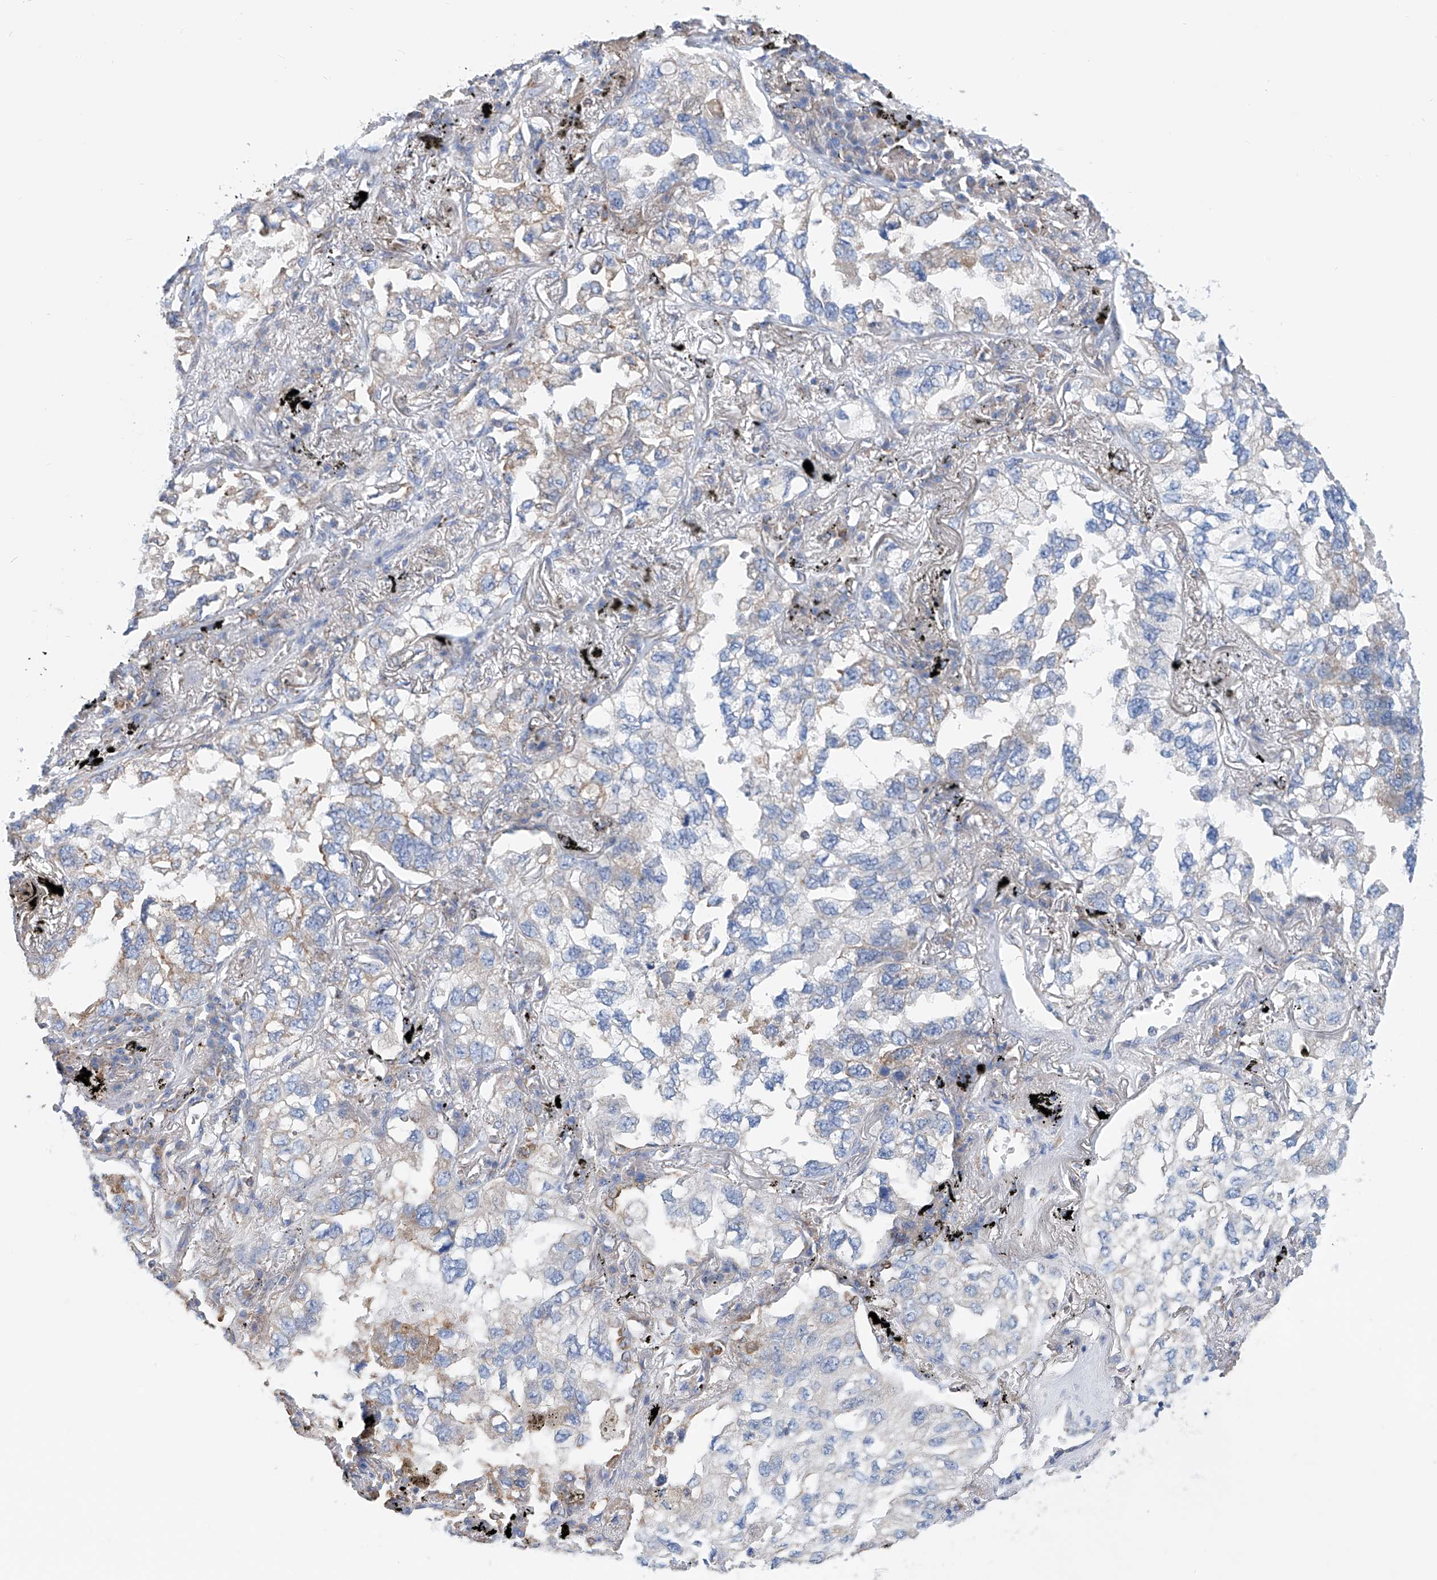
{"staining": {"intensity": "negative", "quantity": "none", "location": "none"}, "tissue": "lung cancer", "cell_type": "Tumor cells", "image_type": "cancer", "snomed": [{"axis": "morphology", "description": "Adenocarcinoma, NOS"}, {"axis": "topography", "description": "Lung"}], "caption": "Micrograph shows no significant protein positivity in tumor cells of lung cancer.", "gene": "MAD2L1", "patient": {"sex": "male", "age": 65}}